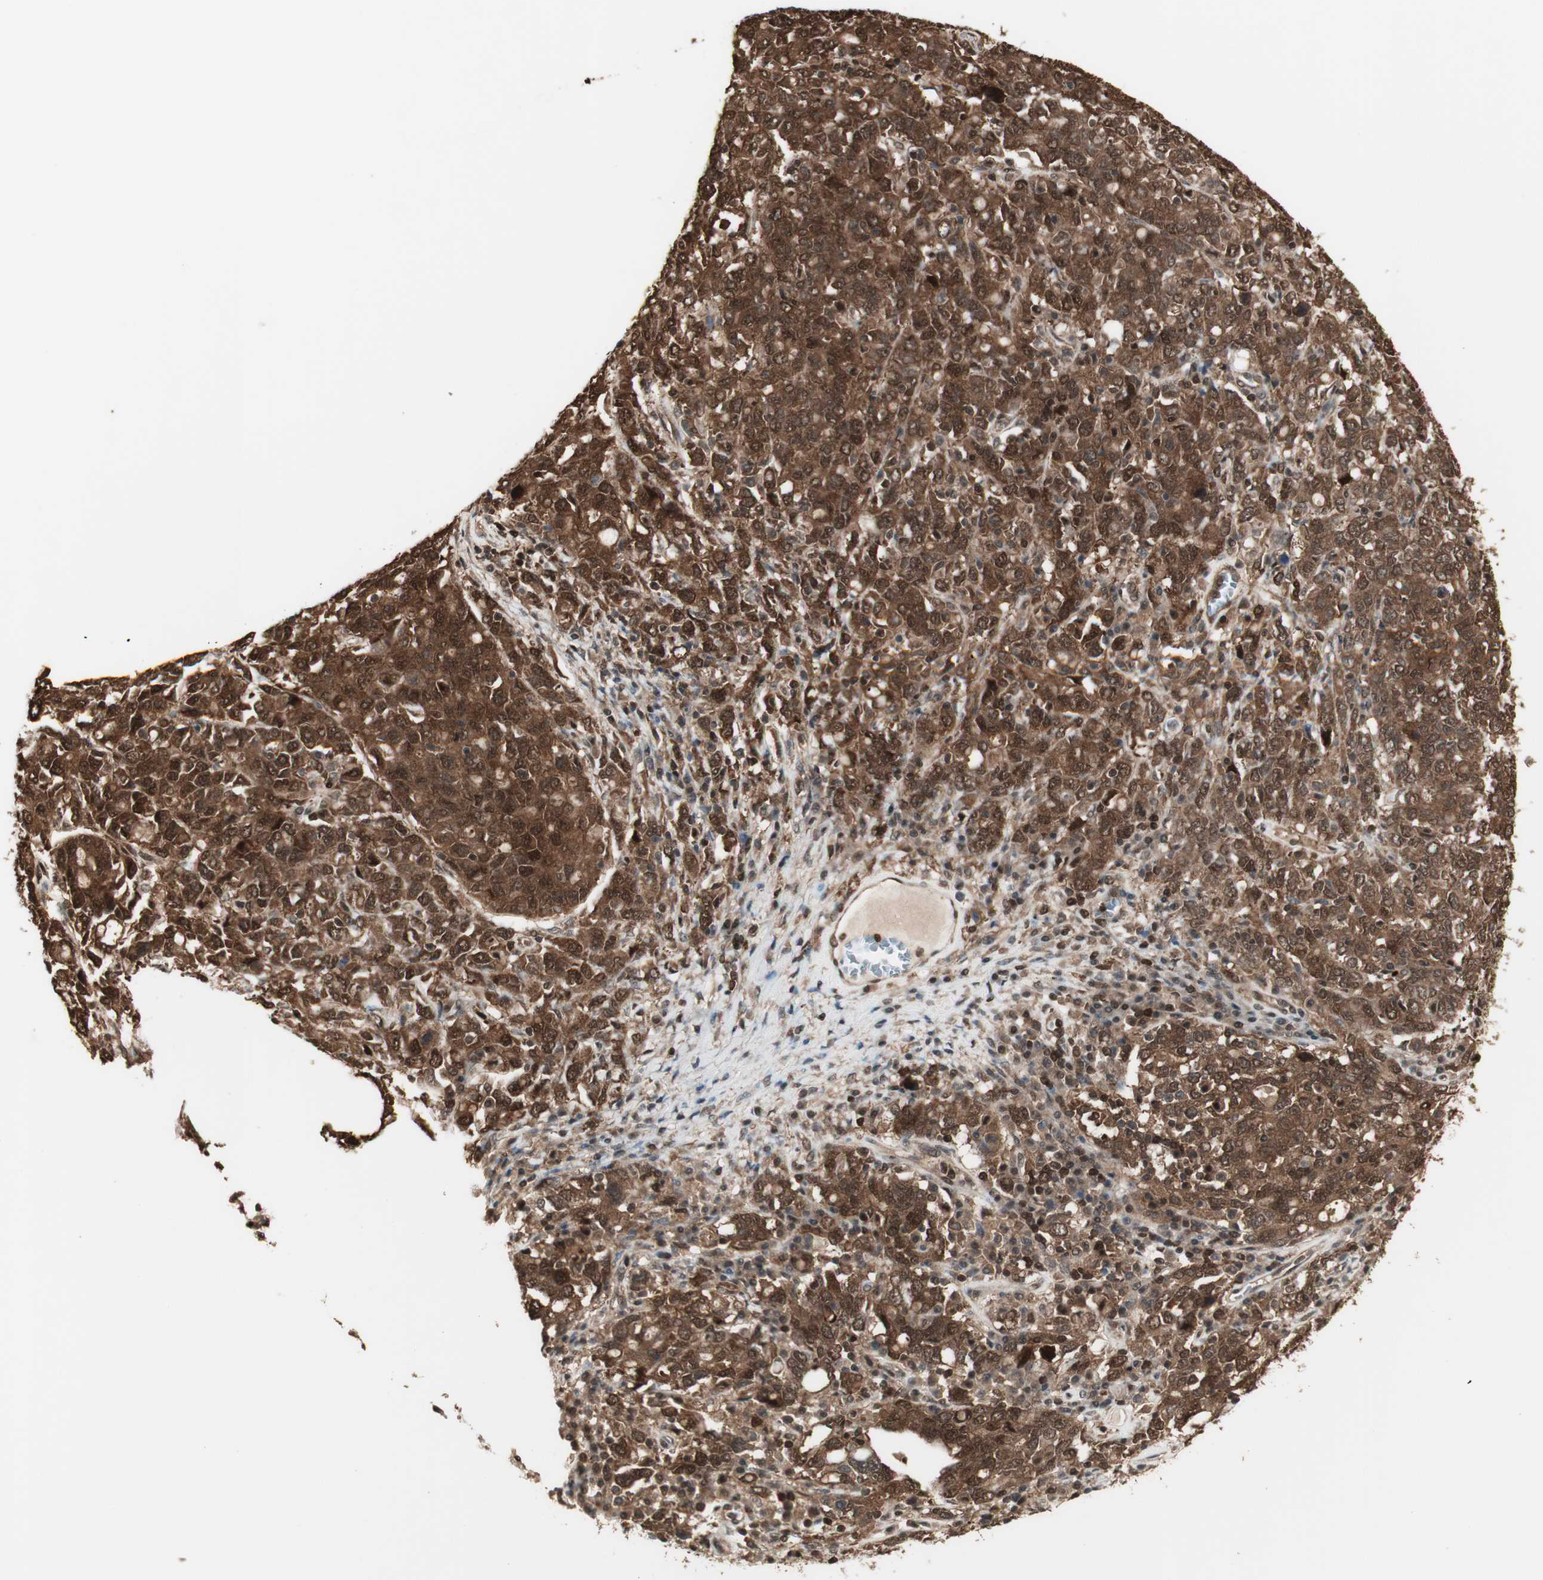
{"staining": {"intensity": "strong", "quantity": ">75%", "location": "cytoplasmic/membranous,nuclear"}, "tissue": "ovarian cancer", "cell_type": "Tumor cells", "image_type": "cancer", "snomed": [{"axis": "morphology", "description": "Carcinoma, endometroid"}, {"axis": "topography", "description": "Ovary"}], "caption": "A micrograph of human ovarian endometroid carcinoma stained for a protein displays strong cytoplasmic/membranous and nuclear brown staining in tumor cells.", "gene": "YWHAB", "patient": {"sex": "female", "age": 62}}